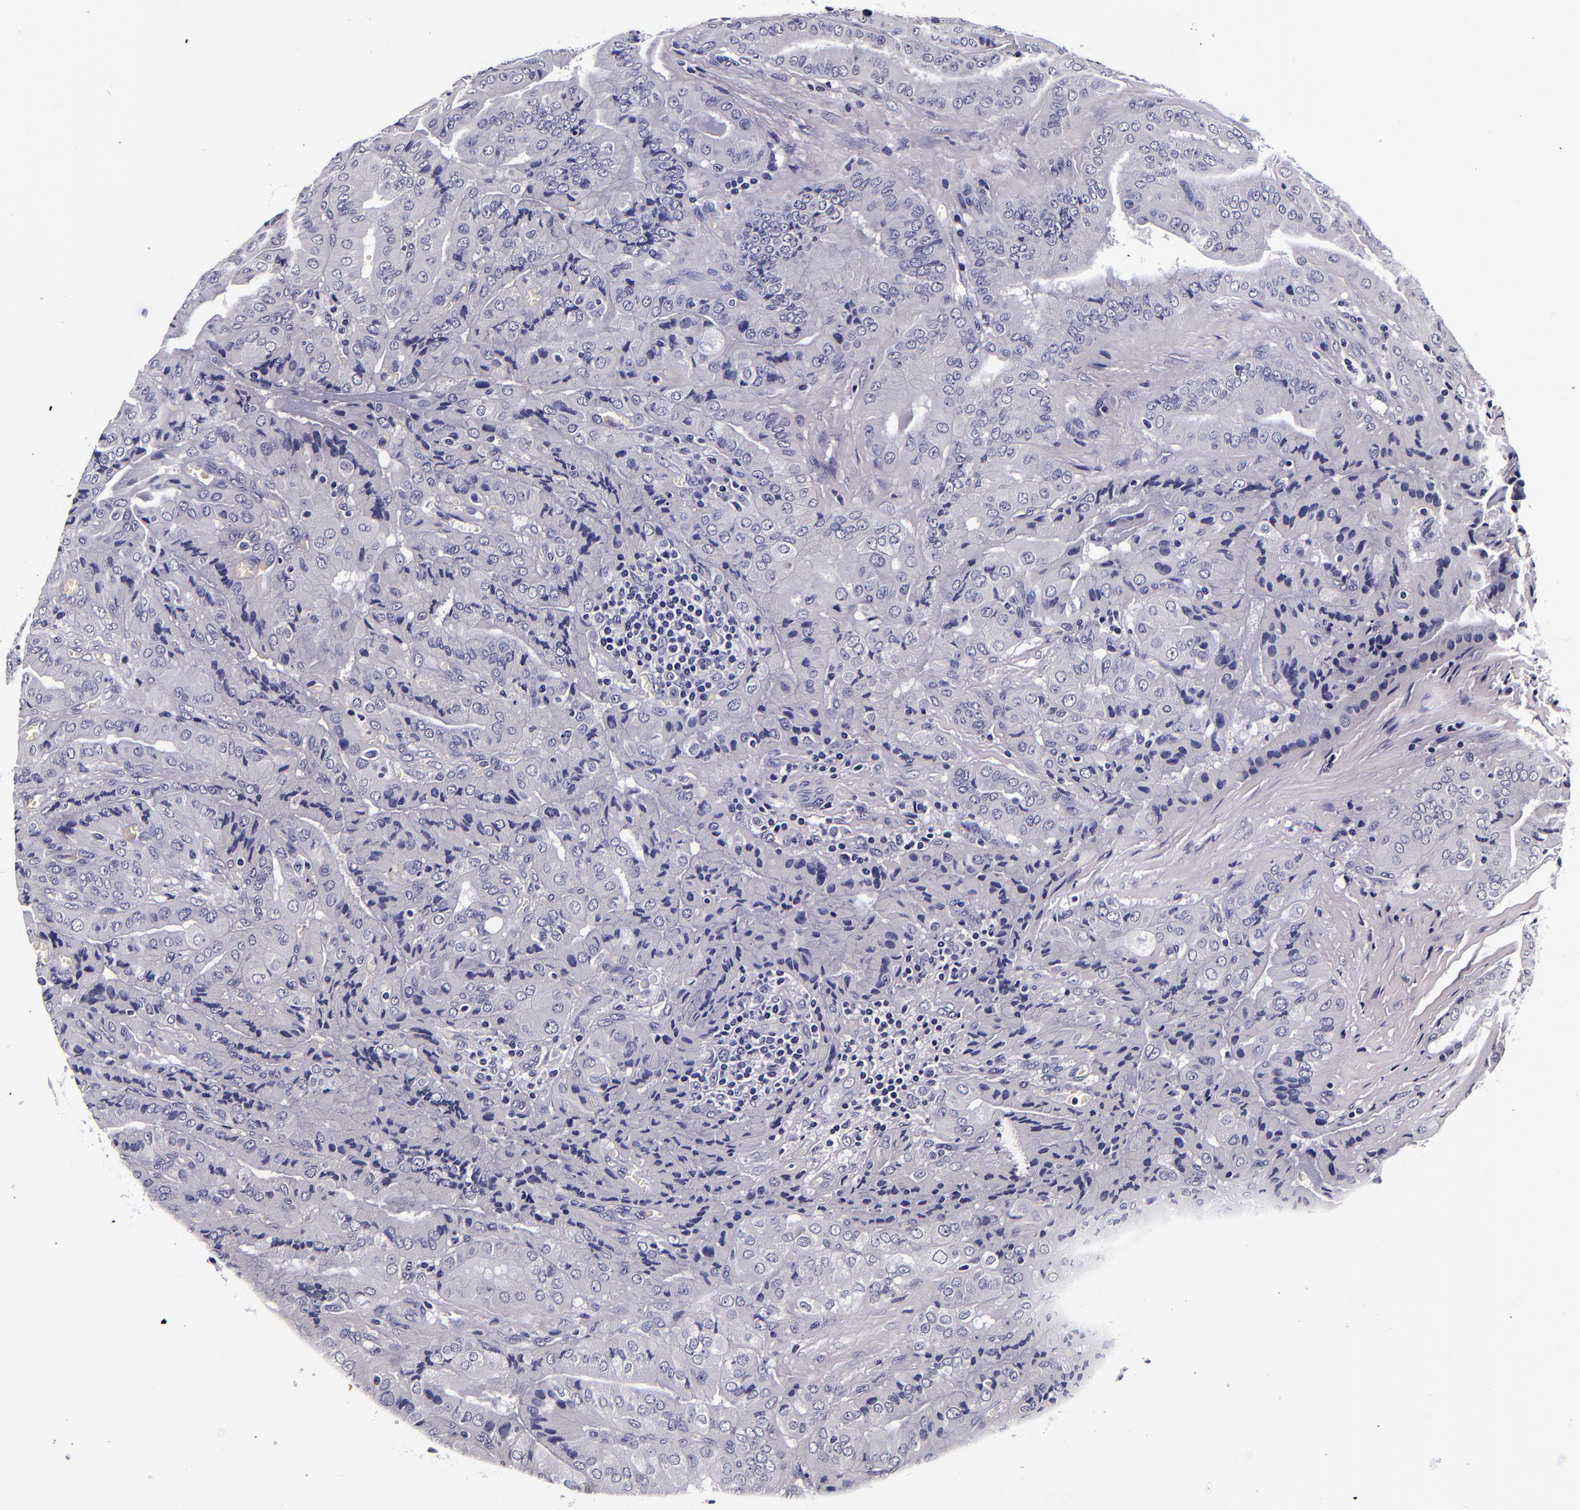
{"staining": {"intensity": "negative", "quantity": "none", "location": "none"}, "tissue": "thyroid cancer", "cell_type": "Tumor cells", "image_type": "cancer", "snomed": [{"axis": "morphology", "description": "Papillary adenocarcinoma, NOS"}, {"axis": "topography", "description": "Thyroid gland"}], "caption": "Histopathology image shows no protein expression in tumor cells of thyroid cancer (papillary adenocarcinoma) tissue.", "gene": "FBN1", "patient": {"sex": "female", "age": 71}}